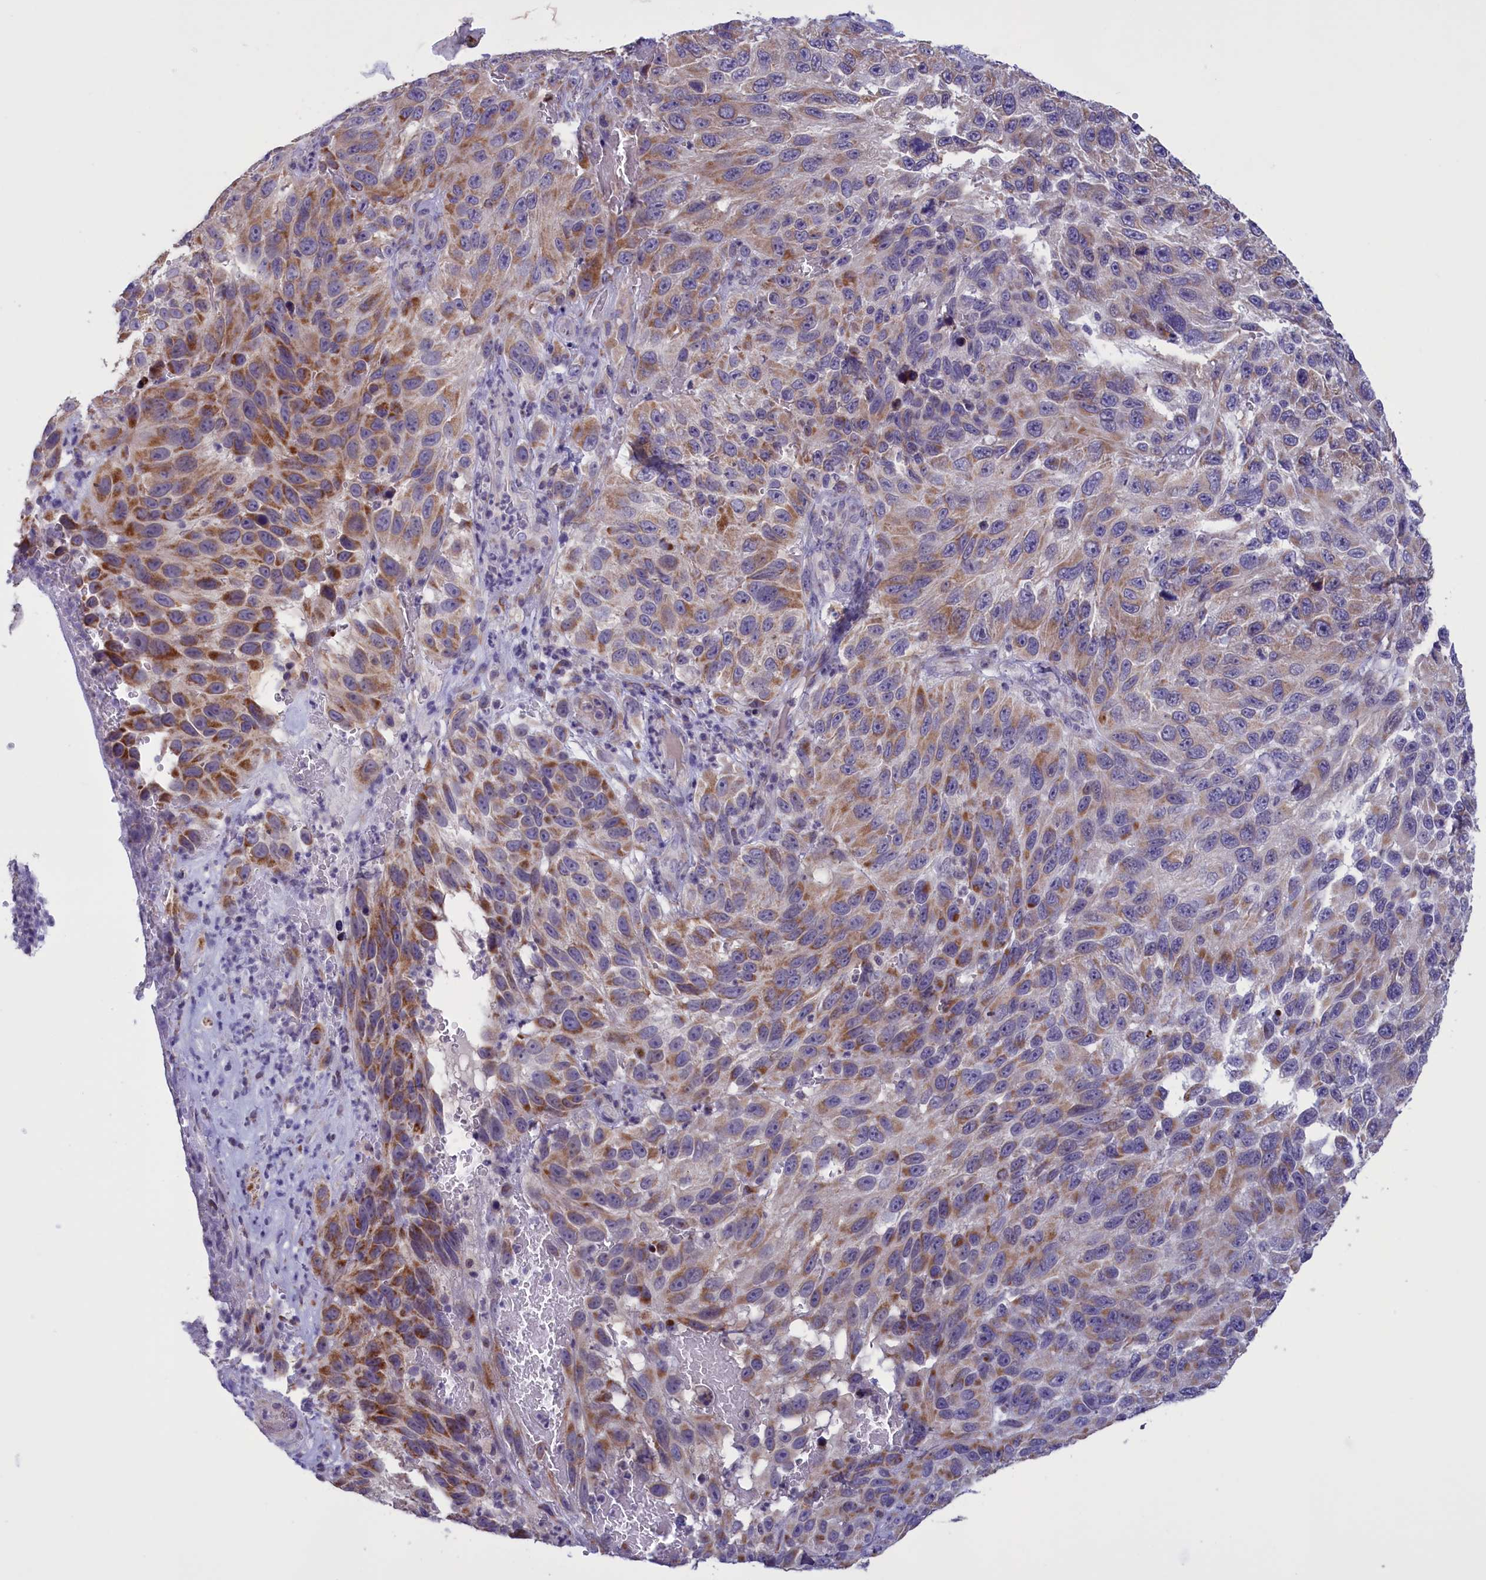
{"staining": {"intensity": "moderate", "quantity": ">75%", "location": "cytoplasmic/membranous"}, "tissue": "melanoma", "cell_type": "Tumor cells", "image_type": "cancer", "snomed": [{"axis": "morphology", "description": "Malignant melanoma, NOS"}, {"axis": "topography", "description": "Skin"}], "caption": "Melanoma tissue demonstrates moderate cytoplasmic/membranous staining in approximately >75% of tumor cells, visualized by immunohistochemistry. (IHC, brightfield microscopy, high magnification).", "gene": "PARS2", "patient": {"sex": "female", "age": 96}}